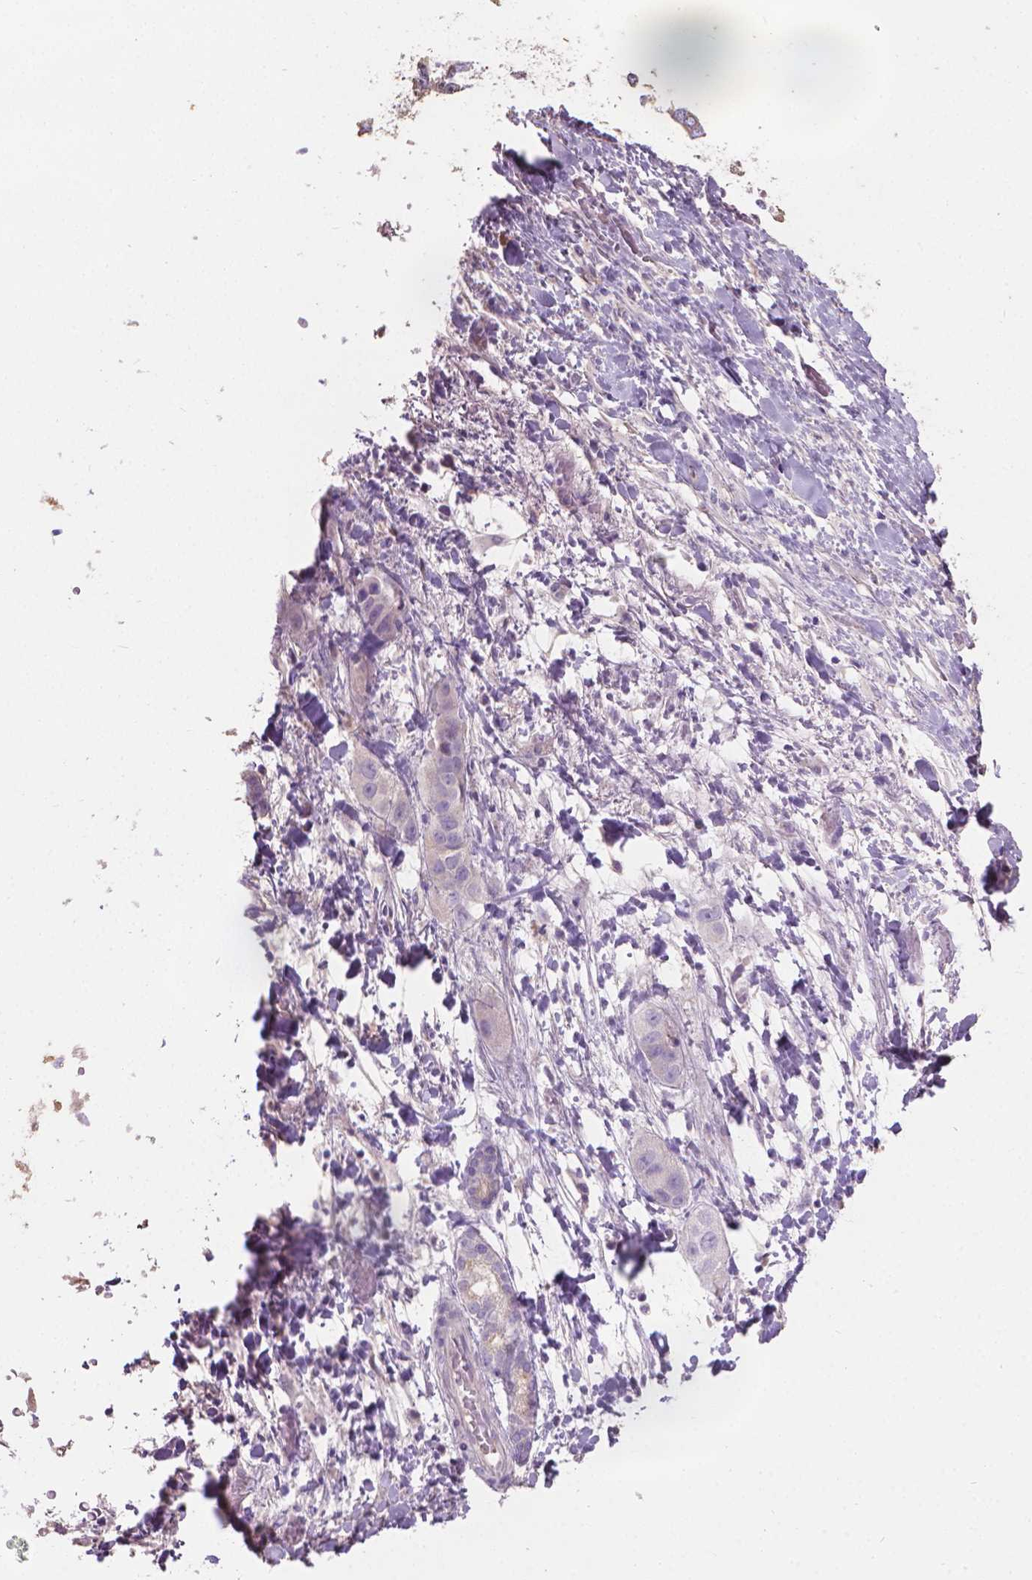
{"staining": {"intensity": "negative", "quantity": "none", "location": "none"}, "tissue": "liver cancer", "cell_type": "Tumor cells", "image_type": "cancer", "snomed": [{"axis": "morphology", "description": "Cholangiocarcinoma"}, {"axis": "topography", "description": "Liver"}], "caption": "There is no significant staining in tumor cells of cholangiocarcinoma (liver).", "gene": "CABCOCO1", "patient": {"sex": "female", "age": 52}}